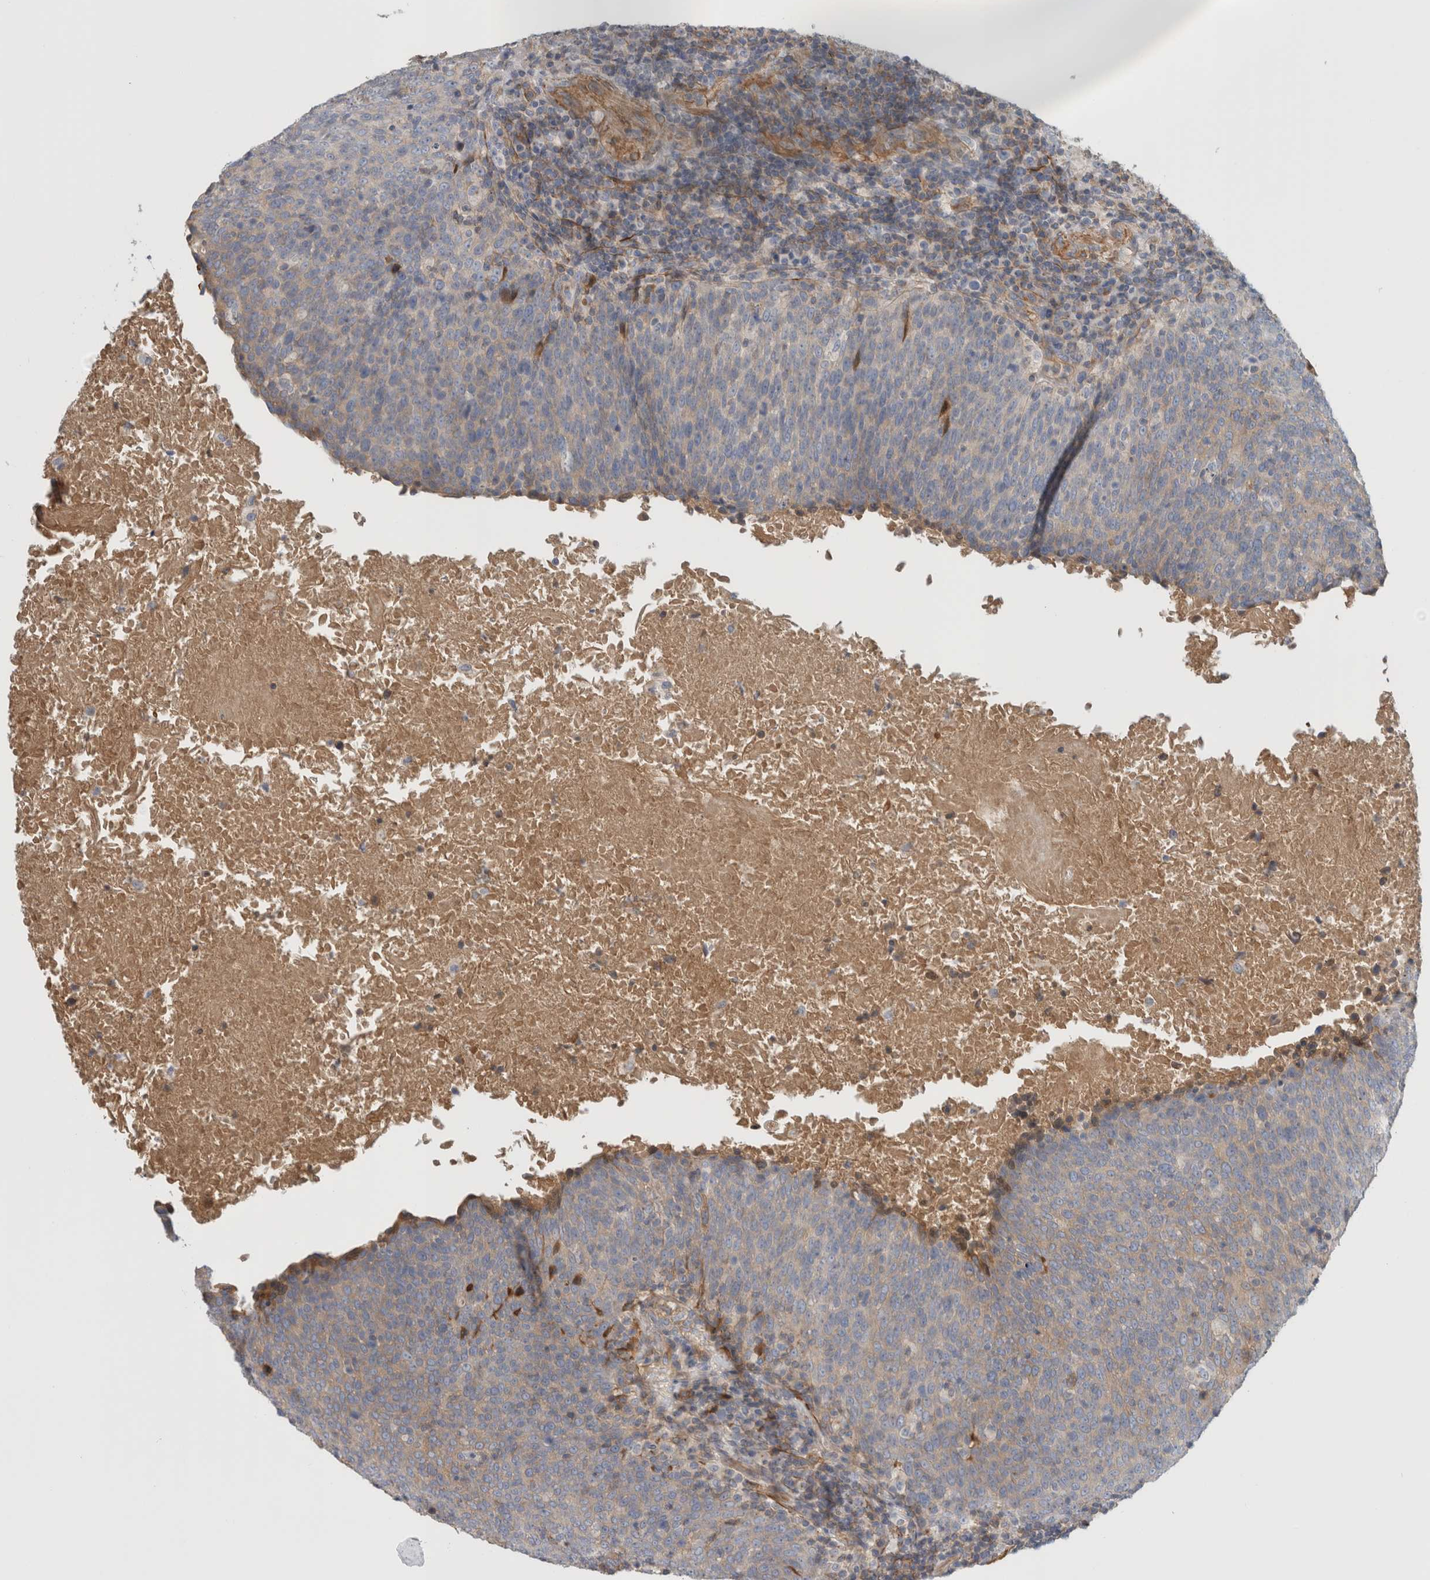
{"staining": {"intensity": "weak", "quantity": "<25%", "location": "cytoplasmic/membranous"}, "tissue": "head and neck cancer", "cell_type": "Tumor cells", "image_type": "cancer", "snomed": [{"axis": "morphology", "description": "Squamous cell carcinoma, NOS"}, {"axis": "morphology", "description": "Squamous cell carcinoma, metastatic, NOS"}, {"axis": "topography", "description": "Lymph node"}, {"axis": "topography", "description": "Head-Neck"}], "caption": "This is an IHC histopathology image of head and neck cancer (squamous cell carcinoma). There is no positivity in tumor cells.", "gene": "CFI", "patient": {"sex": "male", "age": 62}}